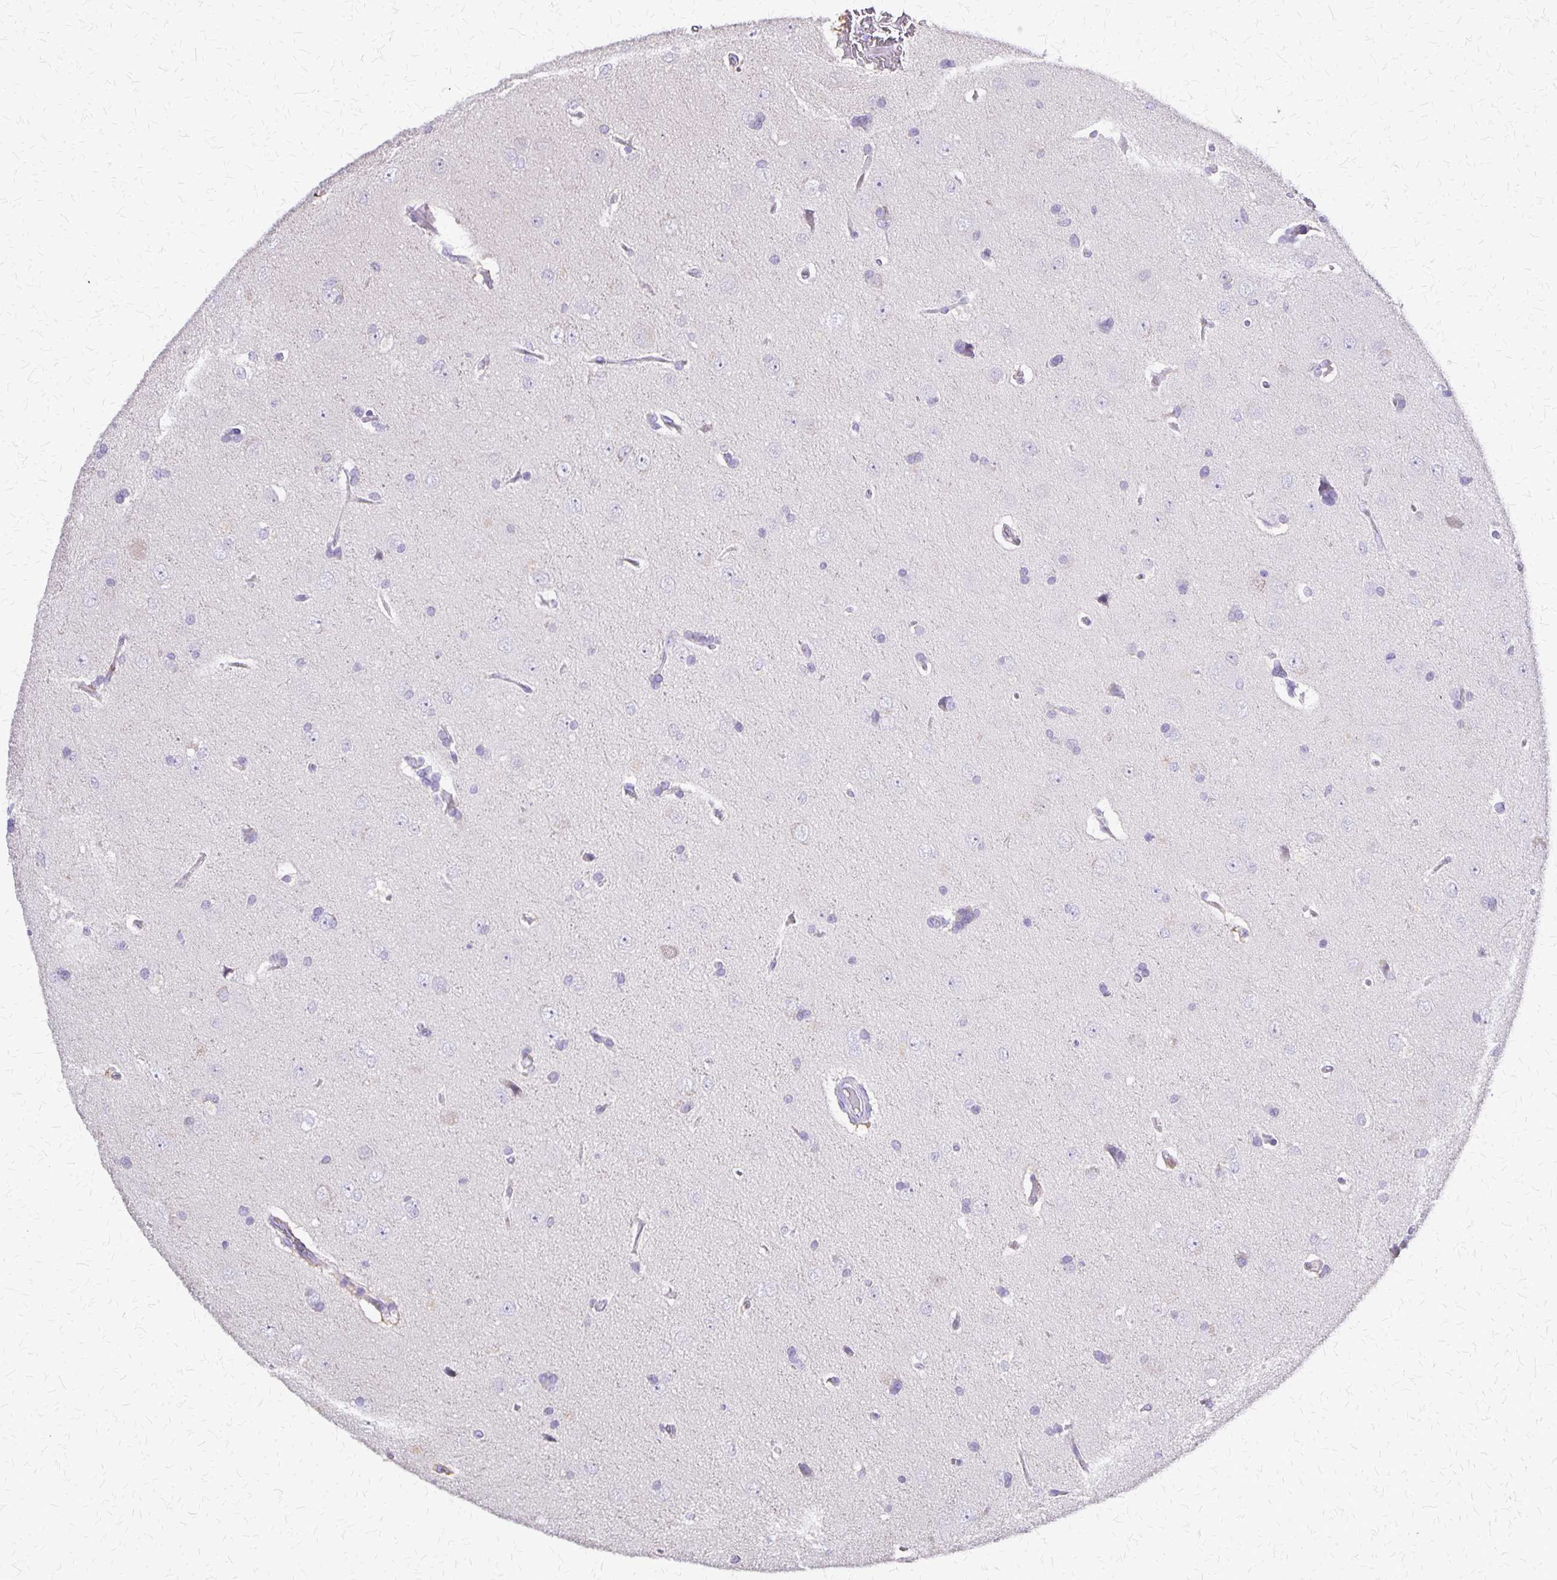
{"staining": {"intensity": "negative", "quantity": "none", "location": "none"}, "tissue": "glioma", "cell_type": "Tumor cells", "image_type": "cancer", "snomed": [{"axis": "morphology", "description": "Glioma, malignant, Low grade"}, {"axis": "topography", "description": "Brain"}], "caption": "IHC histopathology image of neoplastic tissue: human glioma stained with DAB (3,3'-diaminobenzidine) shows no significant protein staining in tumor cells. Brightfield microscopy of IHC stained with DAB (3,3'-diaminobenzidine) (brown) and hematoxylin (blue), captured at high magnification.", "gene": "SI", "patient": {"sex": "female", "age": 54}}